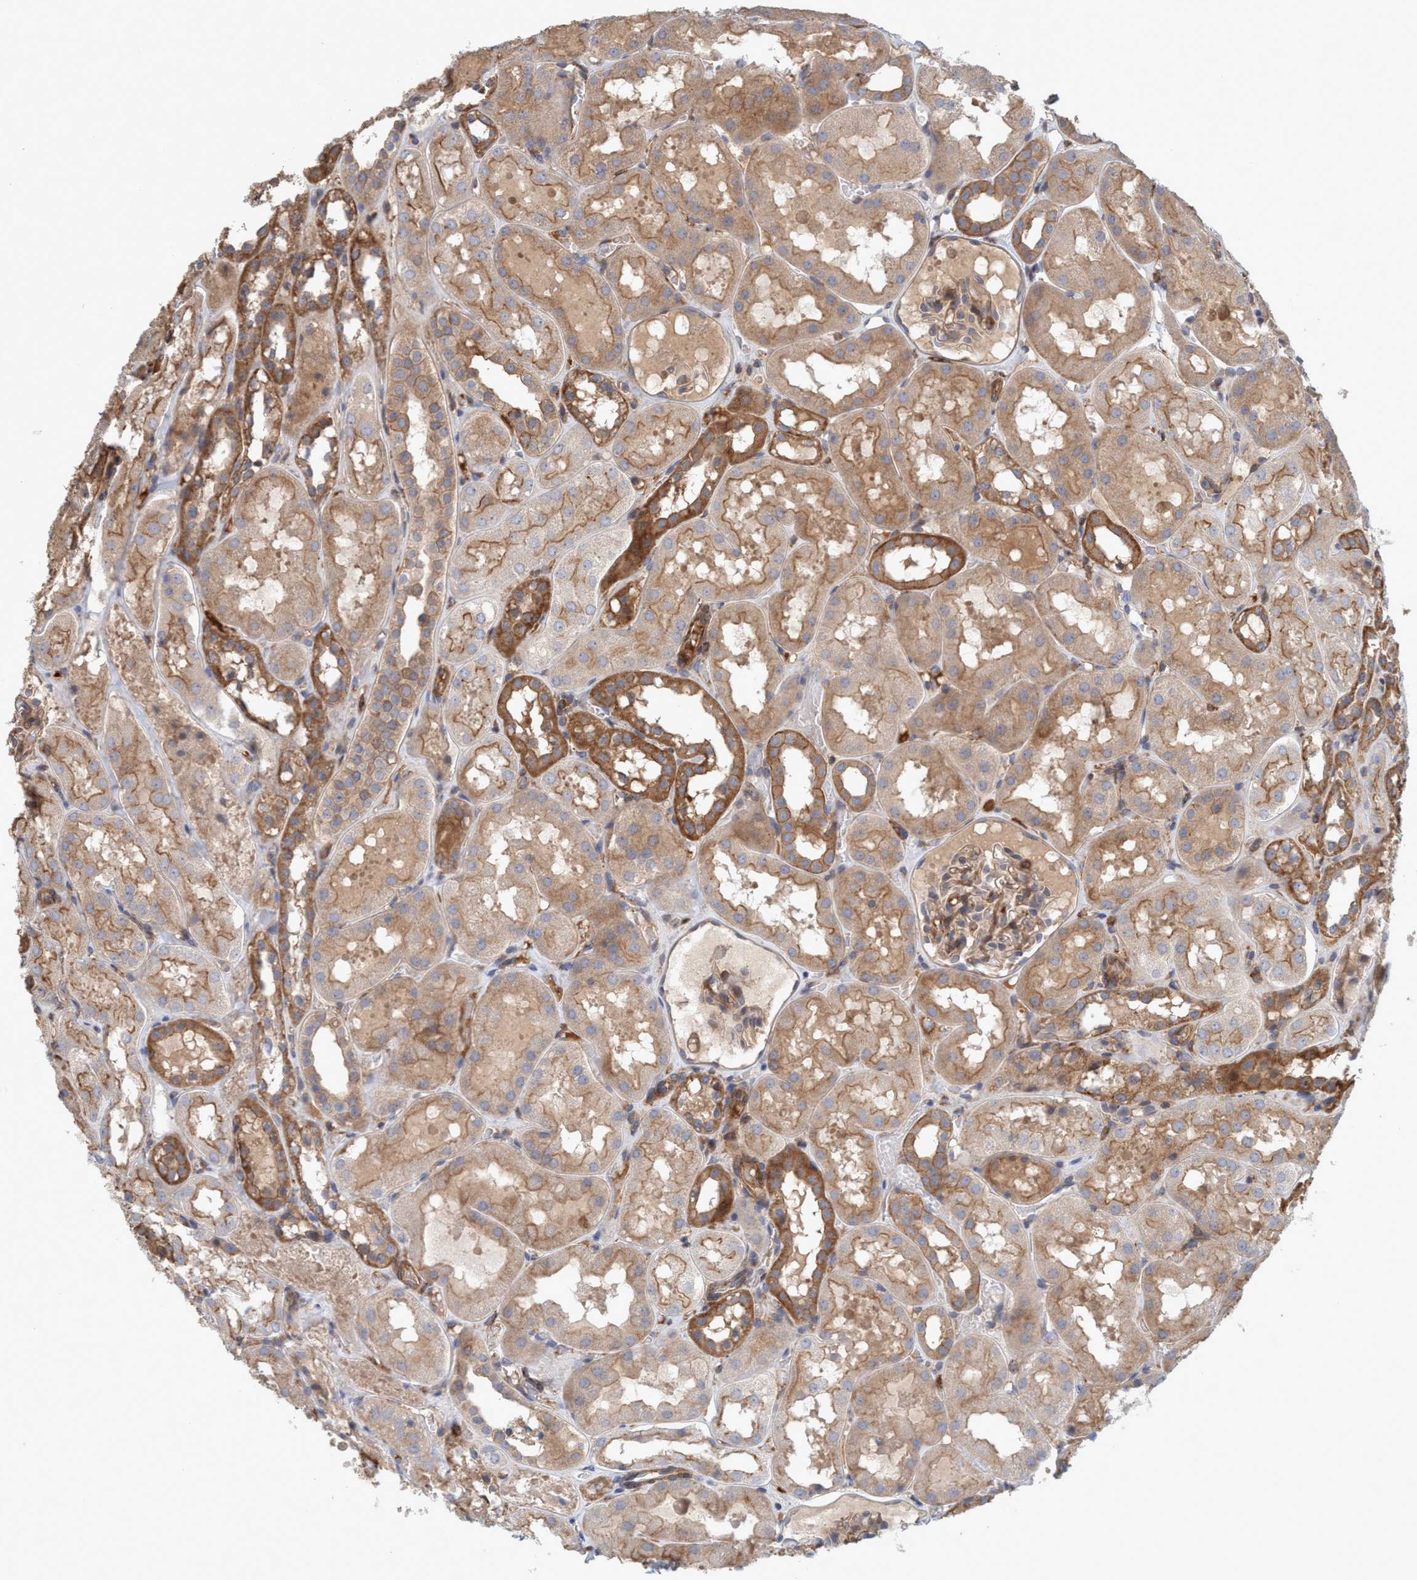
{"staining": {"intensity": "moderate", "quantity": ">75%", "location": "cytoplasmic/membranous"}, "tissue": "kidney", "cell_type": "Cells in glomeruli", "image_type": "normal", "snomed": [{"axis": "morphology", "description": "Normal tissue, NOS"}, {"axis": "topography", "description": "Kidney"}, {"axis": "topography", "description": "Urinary bladder"}], "caption": "IHC of benign human kidney reveals medium levels of moderate cytoplasmic/membranous positivity in approximately >75% of cells in glomeruli. The staining is performed using DAB (3,3'-diaminobenzidine) brown chromogen to label protein expression. The nuclei are counter-stained blue using hematoxylin.", "gene": "SPECC1", "patient": {"sex": "male", "age": 16}}